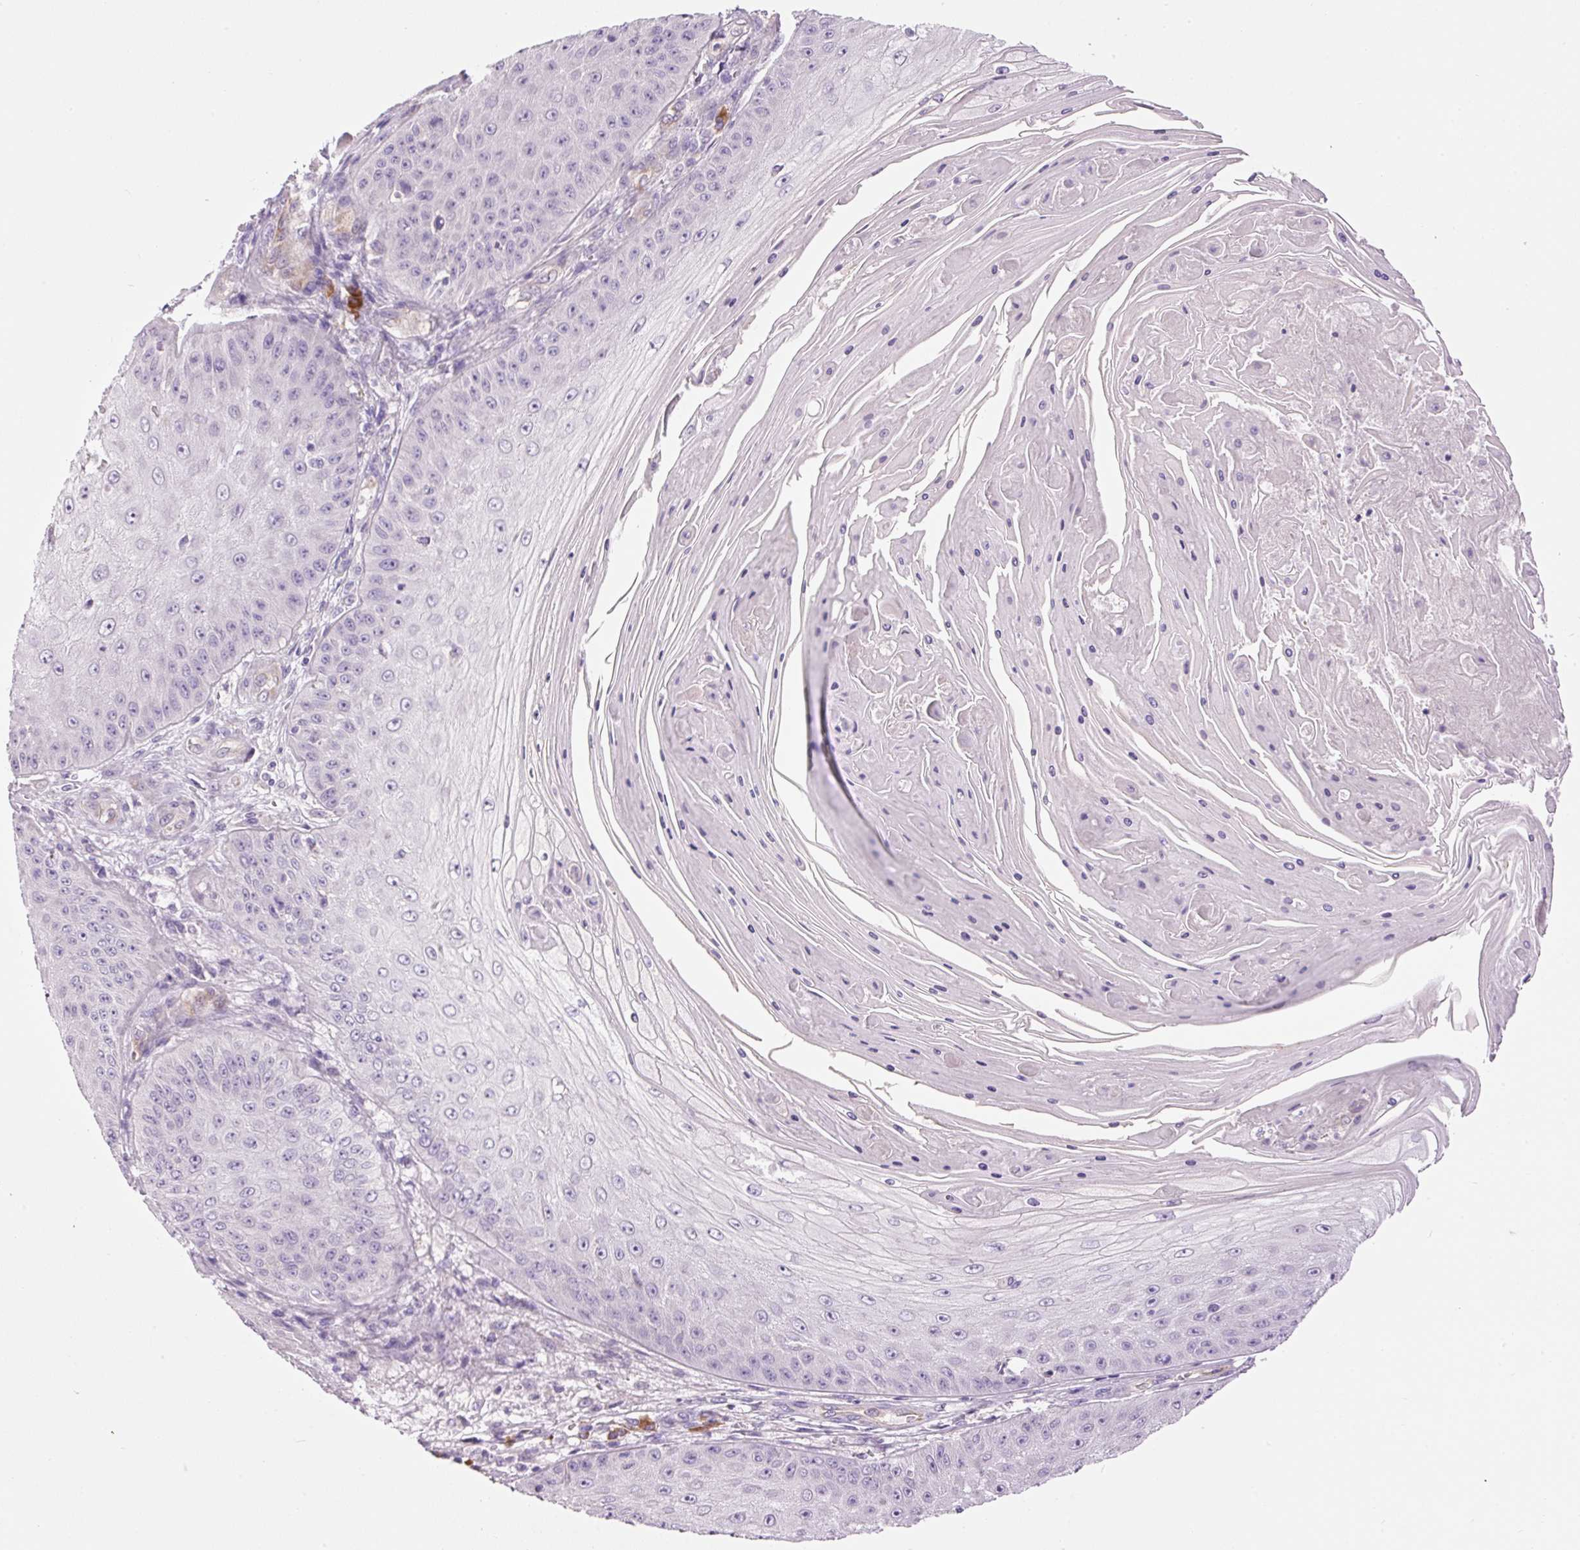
{"staining": {"intensity": "negative", "quantity": "none", "location": "none"}, "tissue": "skin cancer", "cell_type": "Tumor cells", "image_type": "cancer", "snomed": [{"axis": "morphology", "description": "Squamous cell carcinoma, NOS"}, {"axis": "topography", "description": "Skin"}], "caption": "High power microscopy photomicrograph of an immunohistochemistry (IHC) micrograph of skin cancer (squamous cell carcinoma), revealing no significant positivity in tumor cells. The staining was performed using DAB to visualize the protein expression in brown, while the nuclei were stained in blue with hematoxylin (Magnification: 20x).", "gene": "PNPLA5", "patient": {"sex": "male", "age": 70}}